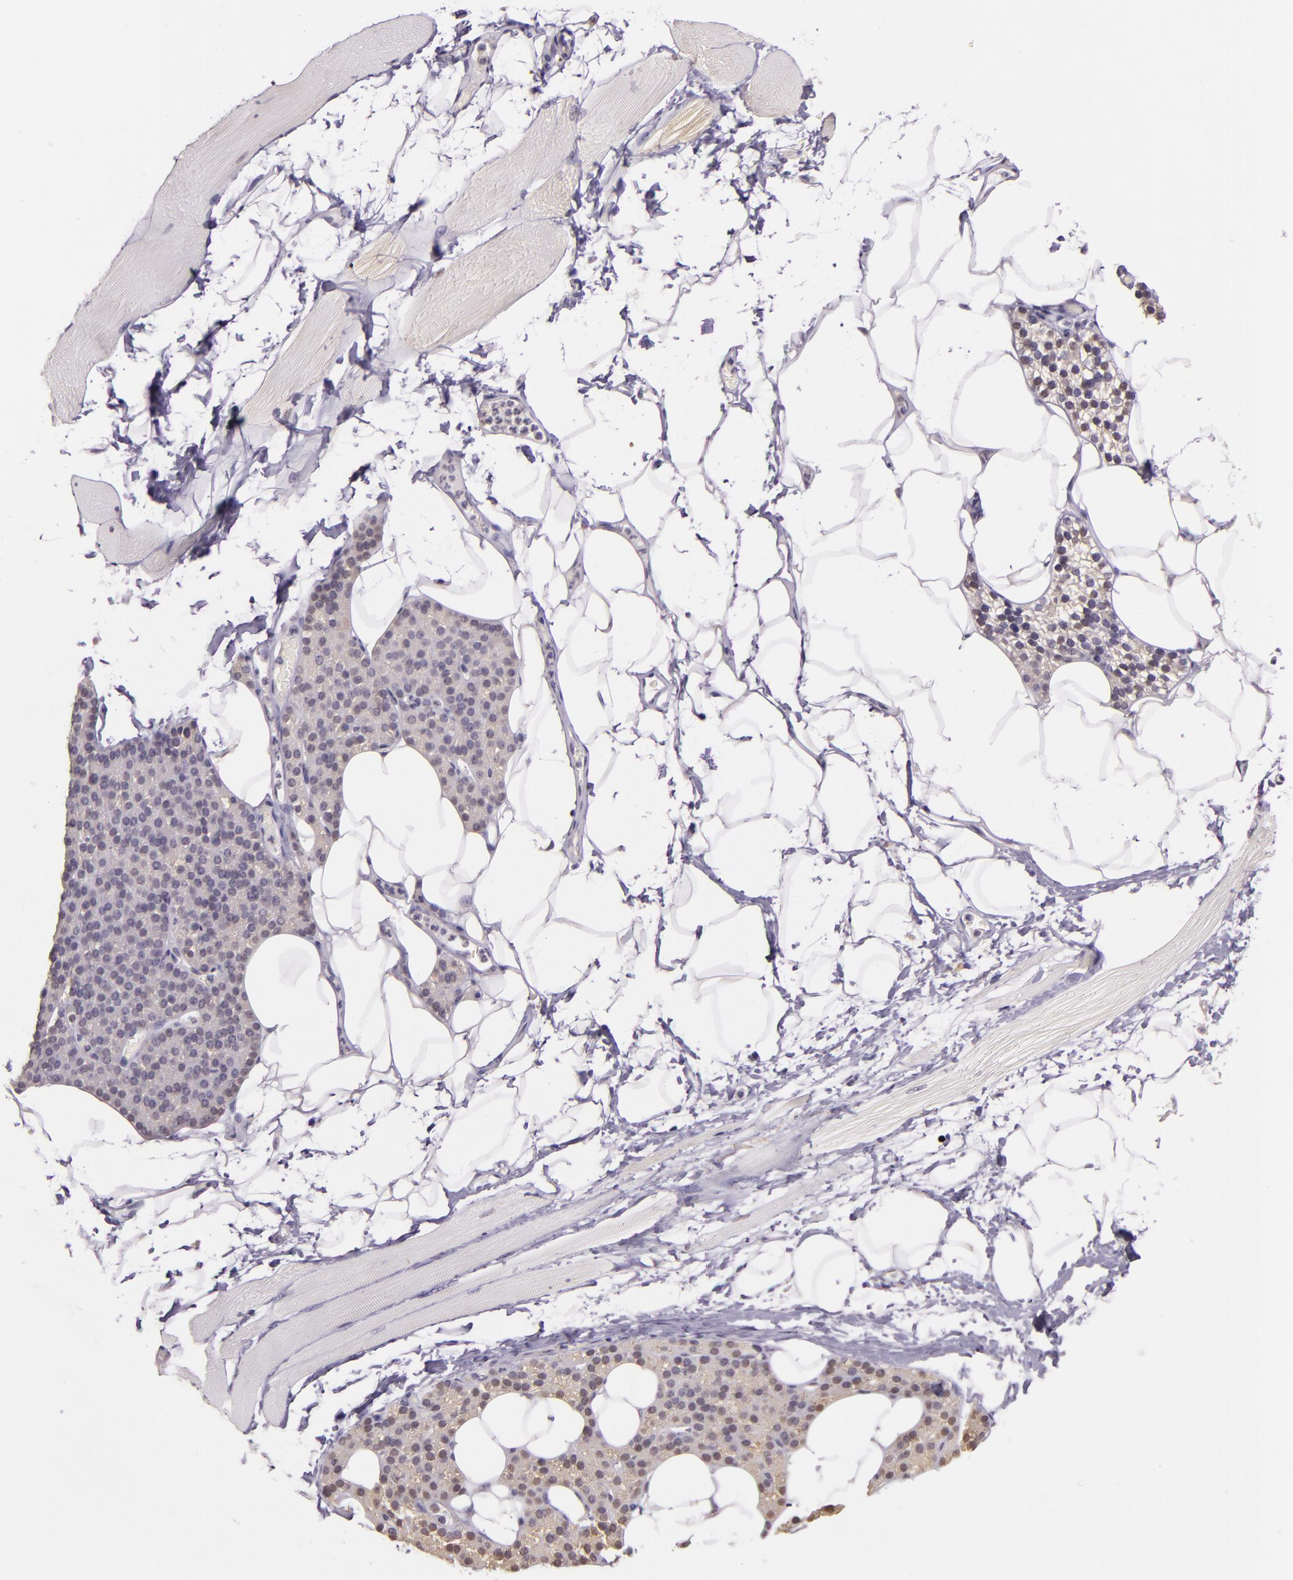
{"staining": {"intensity": "negative", "quantity": "none", "location": "none"}, "tissue": "skeletal muscle", "cell_type": "Myocytes", "image_type": "normal", "snomed": [{"axis": "morphology", "description": "Normal tissue, NOS"}, {"axis": "topography", "description": "Skeletal muscle"}, {"axis": "topography", "description": "Parathyroid gland"}], "caption": "This is an IHC micrograph of unremarkable skeletal muscle. There is no positivity in myocytes.", "gene": "HSPA8", "patient": {"sex": "female", "age": 37}}